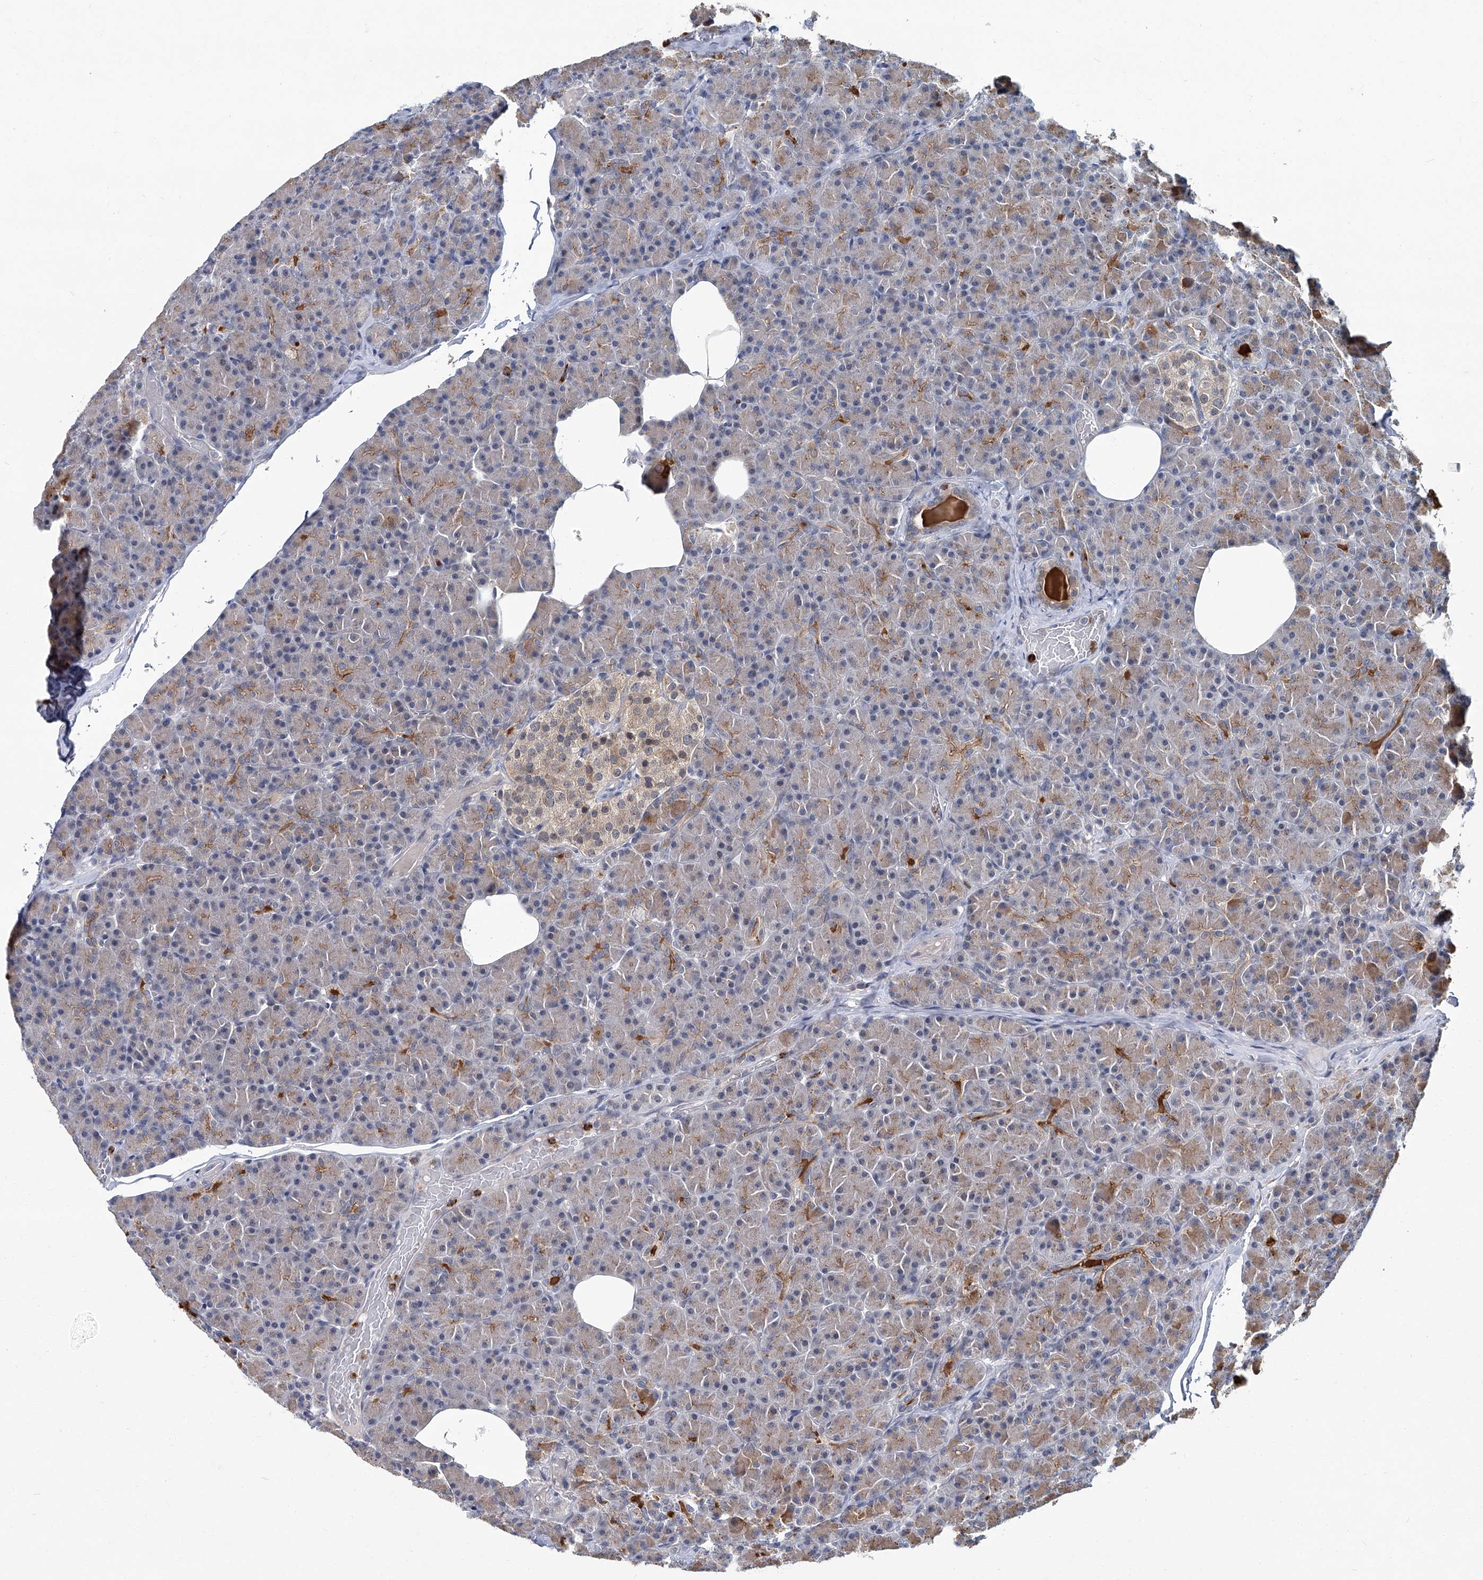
{"staining": {"intensity": "moderate", "quantity": "25%-75%", "location": "cytoplasmic/membranous"}, "tissue": "pancreas", "cell_type": "Exocrine glandular cells", "image_type": "normal", "snomed": [{"axis": "morphology", "description": "Normal tissue, NOS"}, {"axis": "topography", "description": "Pancreas"}], "caption": "DAB (3,3'-diaminobenzidine) immunohistochemical staining of normal human pancreas exhibits moderate cytoplasmic/membranous protein staining in approximately 25%-75% of exocrine glandular cells.", "gene": "AKNAD1", "patient": {"sex": "female", "age": 43}}